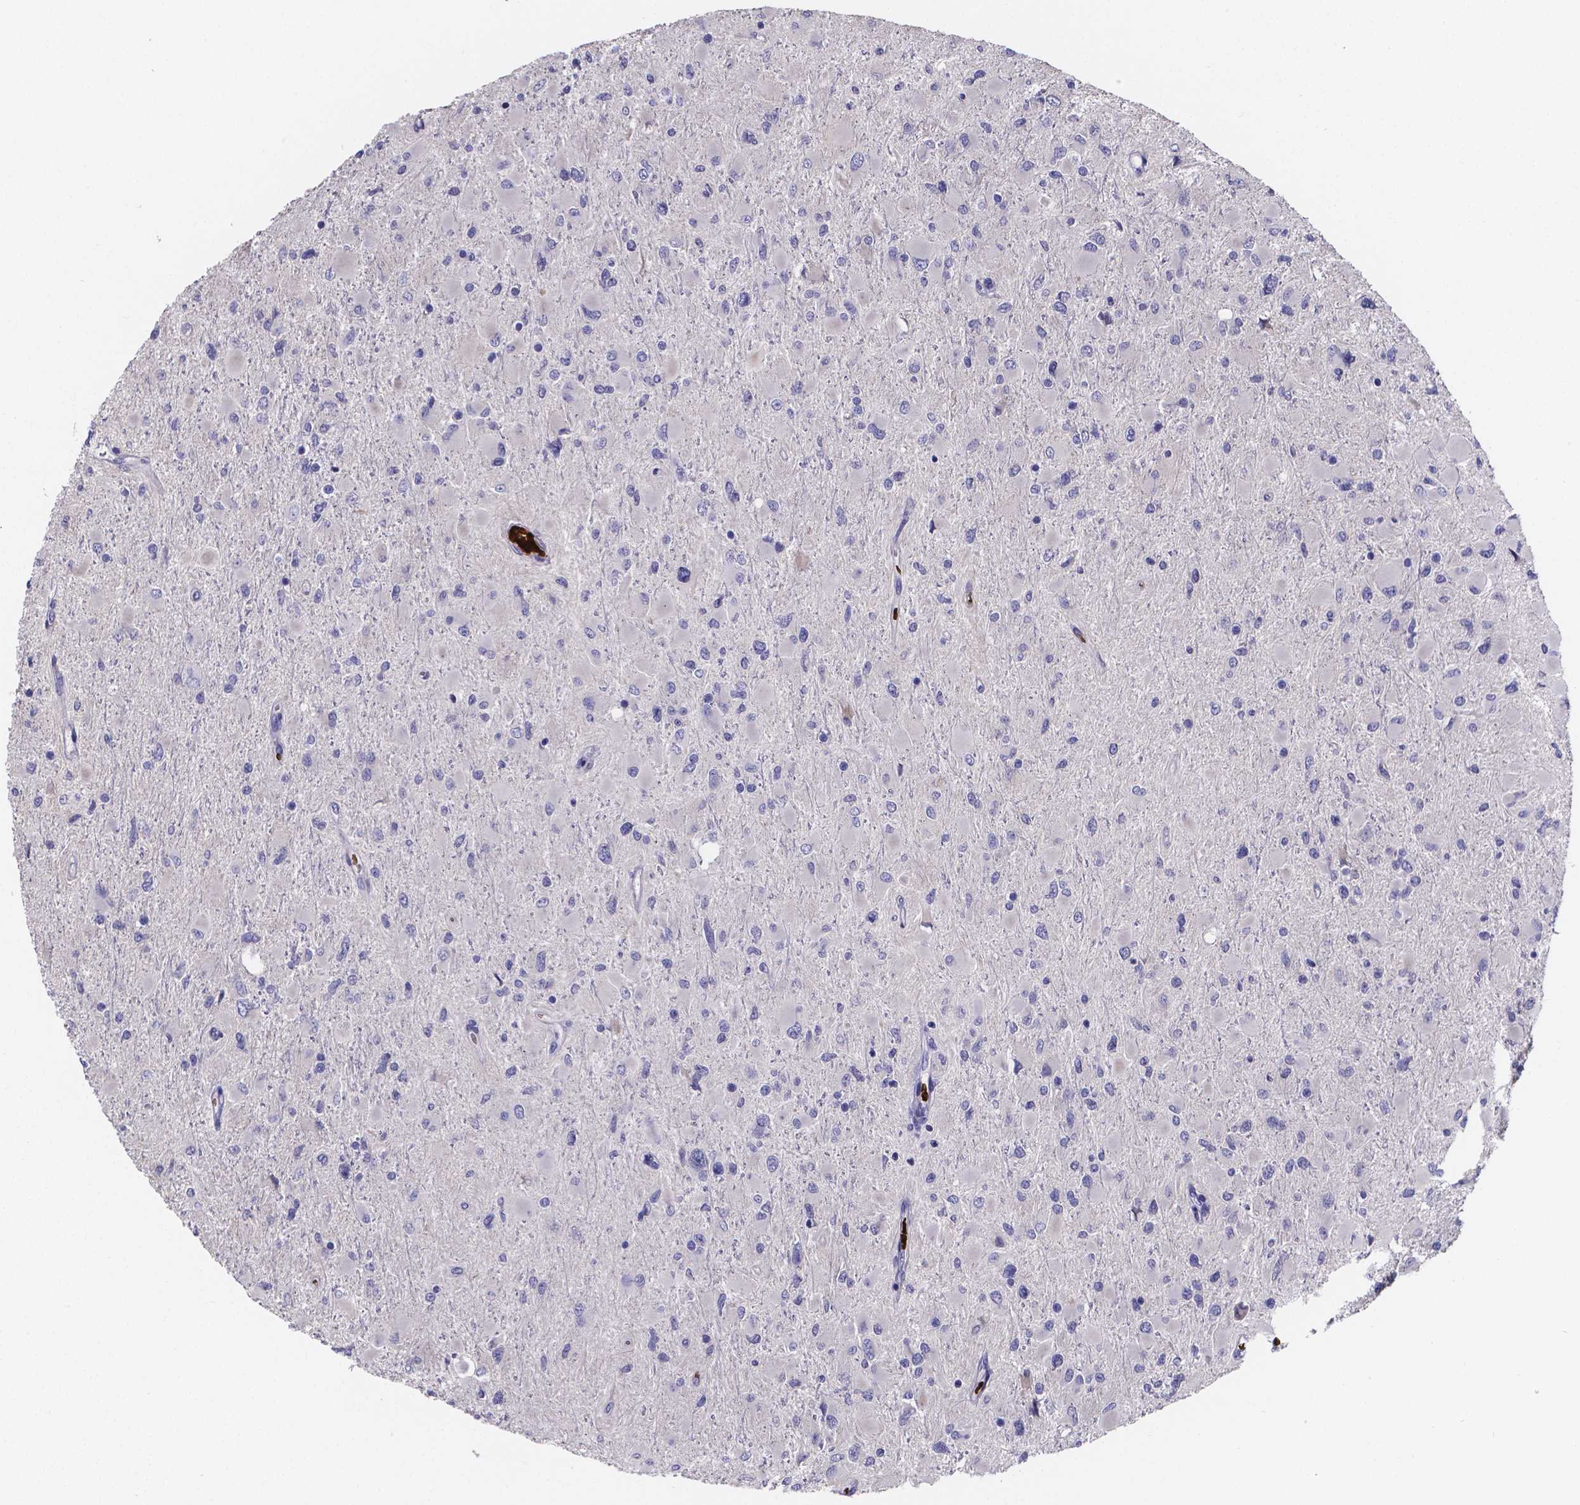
{"staining": {"intensity": "negative", "quantity": "none", "location": "none"}, "tissue": "glioma", "cell_type": "Tumor cells", "image_type": "cancer", "snomed": [{"axis": "morphology", "description": "Glioma, malignant, High grade"}, {"axis": "topography", "description": "Cerebral cortex"}], "caption": "Immunohistochemistry (IHC) of human glioma exhibits no staining in tumor cells.", "gene": "GABRA3", "patient": {"sex": "female", "age": 36}}